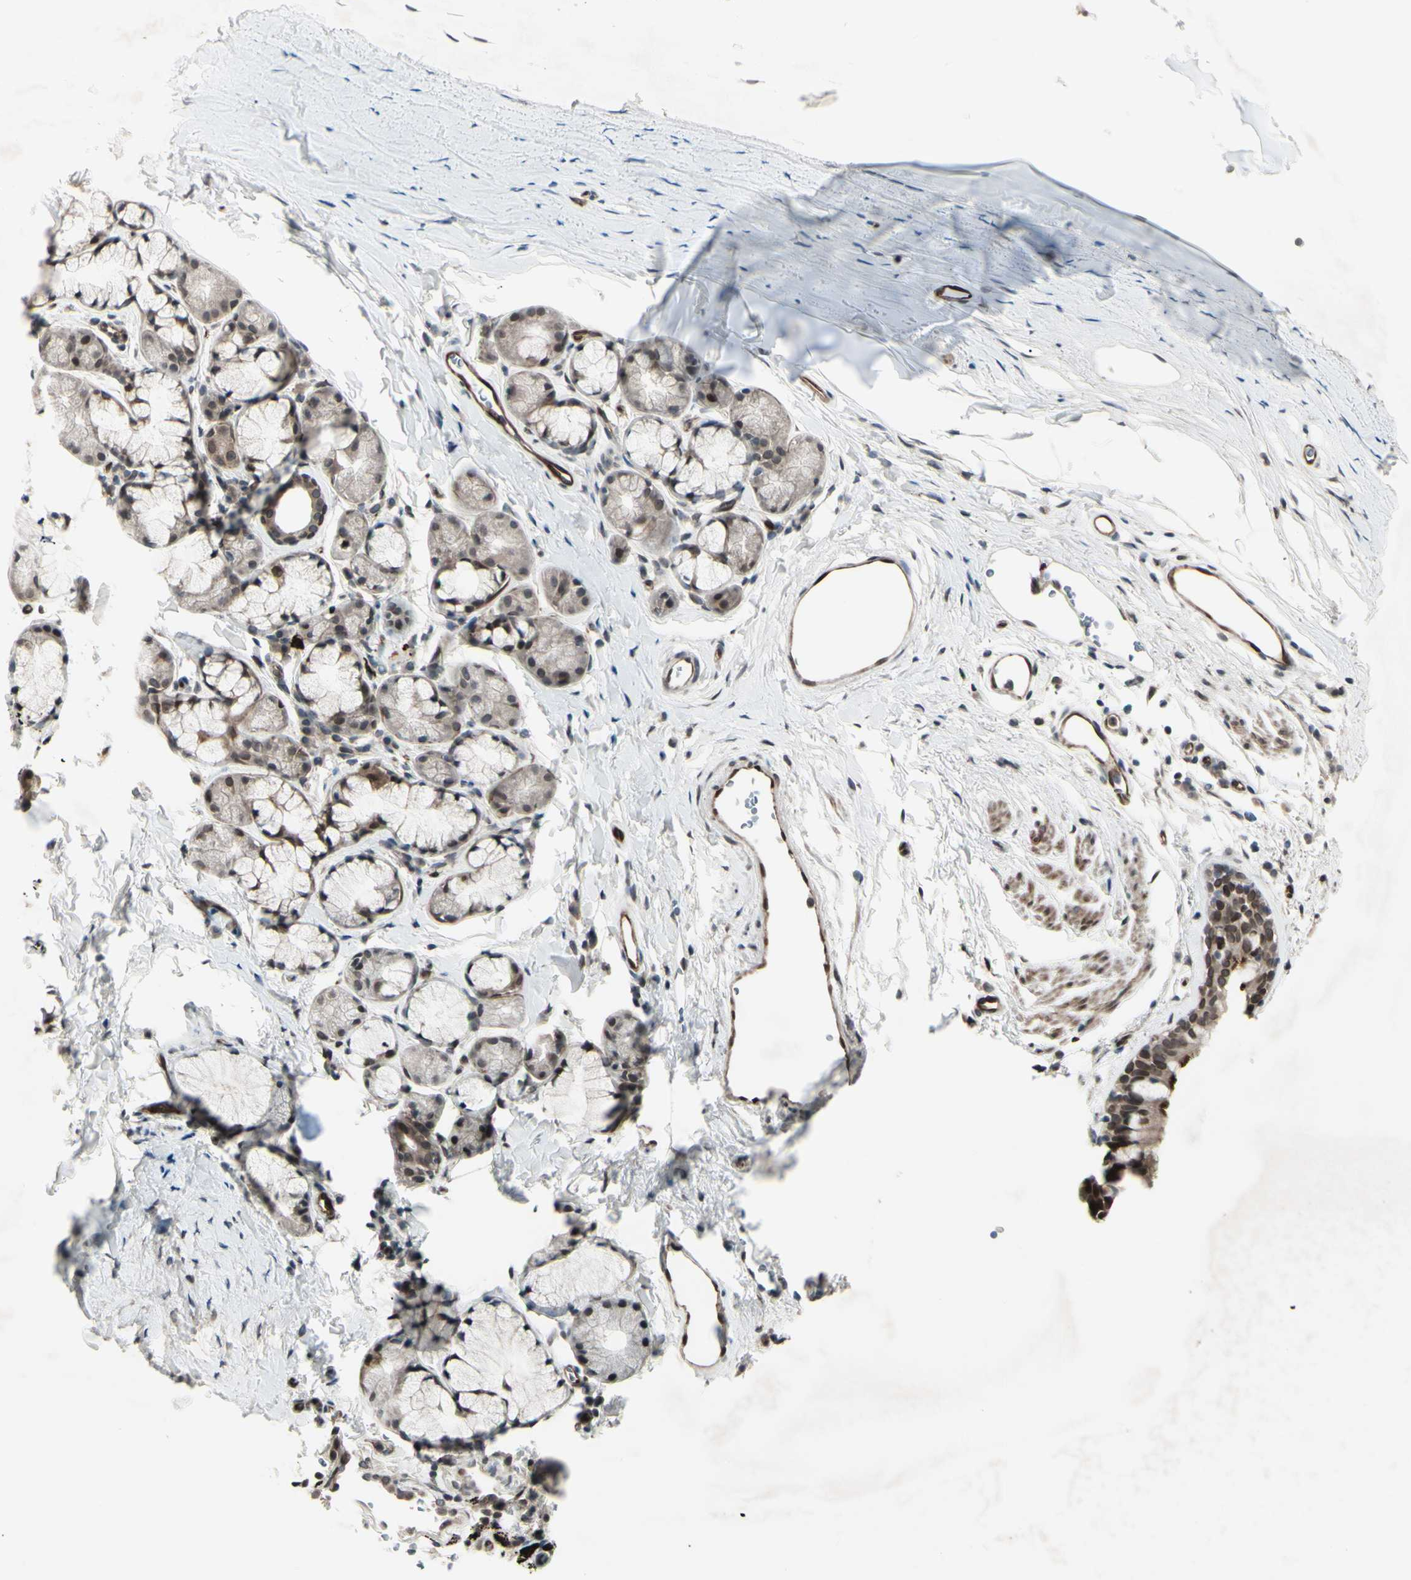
{"staining": {"intensity": "moderate", "quantity": ">75%", "location": "cytoplasmic/membranous,nuclear"}, "tissue": "bronchus", "cell_type": "Respiratory epithelial cells", "image_type": "normal", "snomed": [{"axis": "morphology", "description": "Normal tissue, NOS"}, {"axis": "morphology", "description": "Malignant melanoma, Metastatic site"}, {"axis": "topography", "description": "Bronchus"}, {"axis": "topography", "description": "Lung"}], "caption": "High-magnification brightfield microscopy of normal bronchus stained with DAB (3,3'-diaminobenzidine) (brown) and counterstained with hematoxylin (blue). respiratory epithelial cells exhibit moderate cytoplasmic/membranous,nuclear staining is present in about>75% of cells.", "gene": "MLF2", "patient": {"sex": "male", "age": 64}}